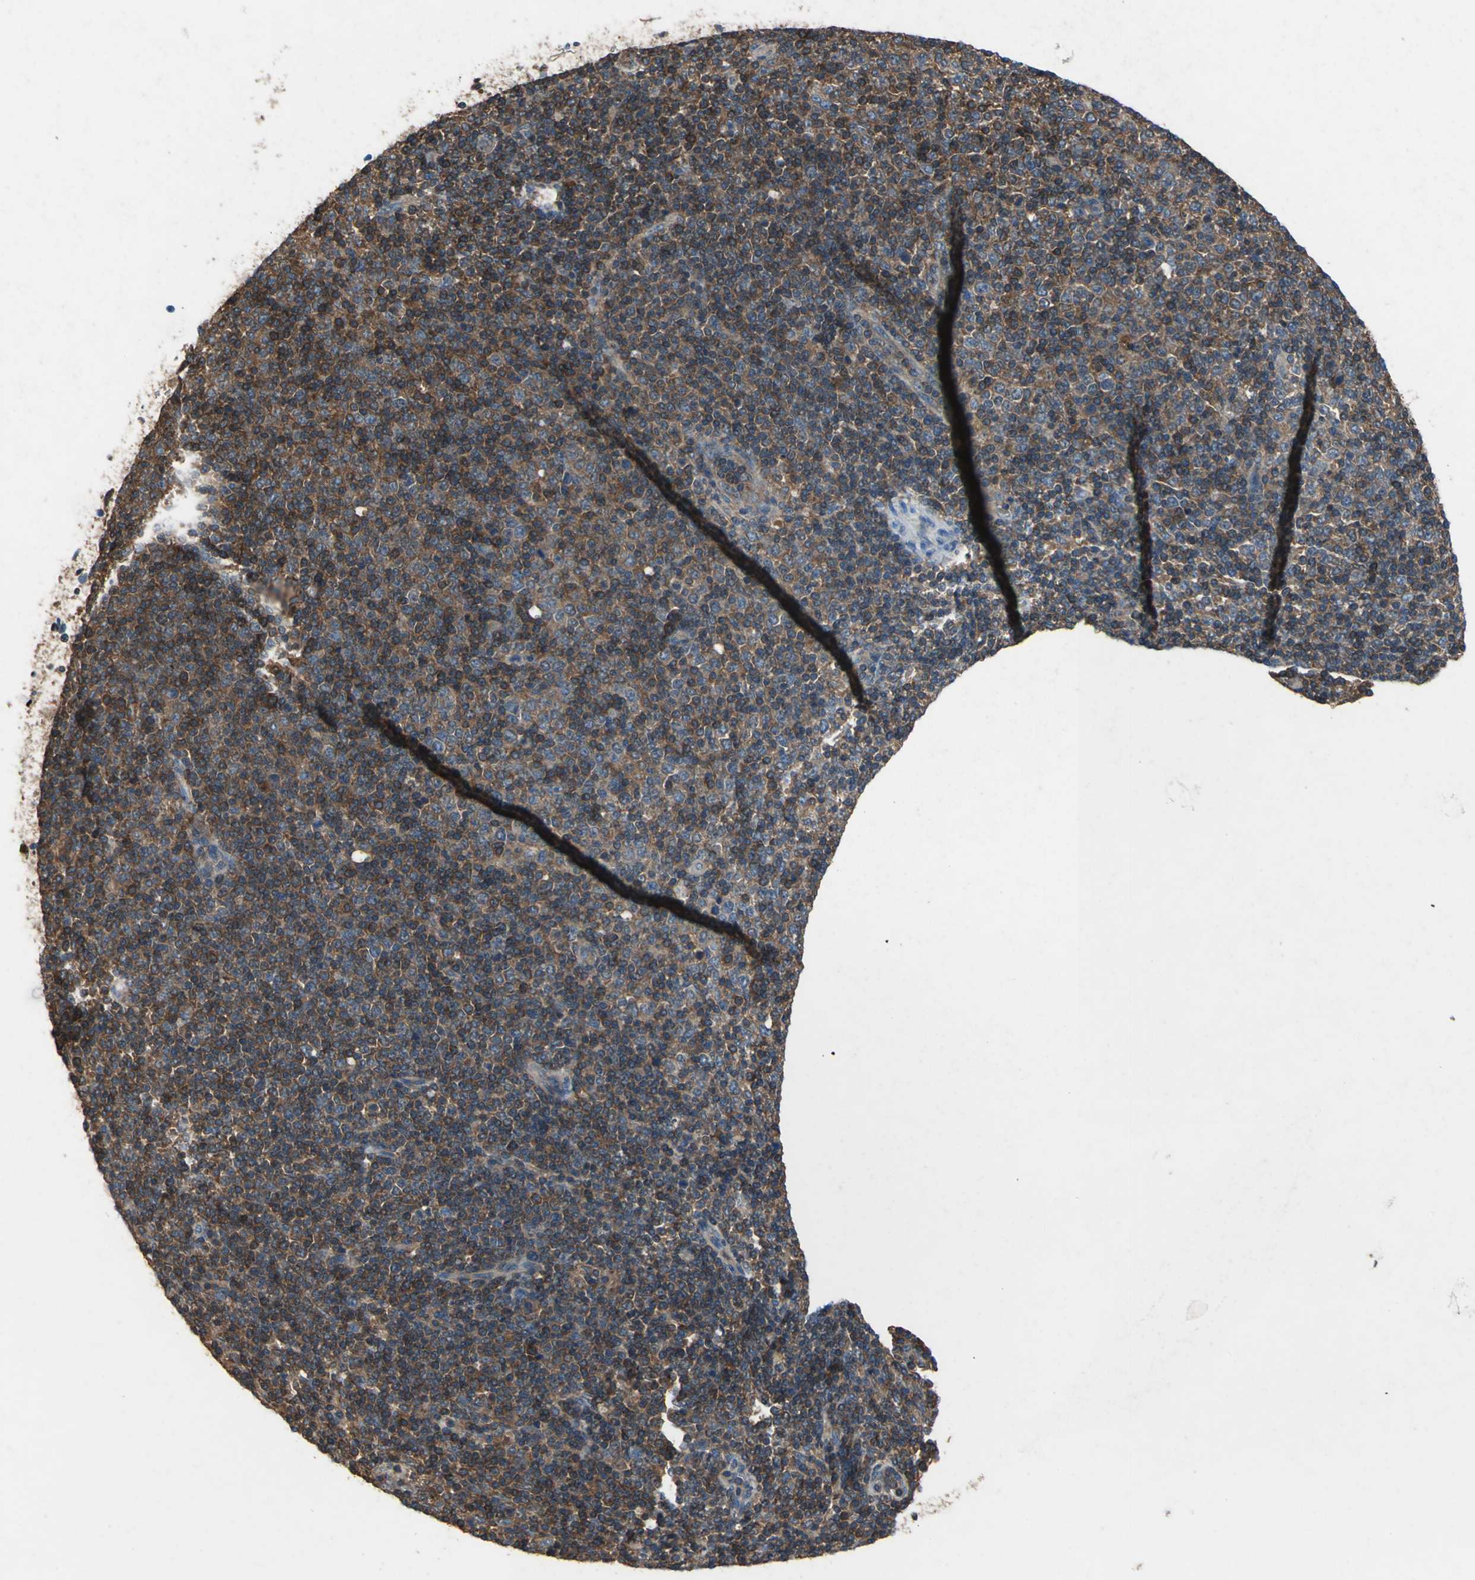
{"staining": {"intensity": "strong", "quantity": ">75%", "location": "cytoplasmic/membranous"}, "tissue": "lymphoma", "cell_type": "Tumor cells", "image_type": "cancer", "snomed": [{"axis": "morphology", "description": "Malignant lymphoma, non-Hodgkin's type, Low grade"}, {"axis": "topography", "description": "Lymph node"}], "caption": "Immunohistochemical staining of human low-grade malignant lymphoma, non-Hodgkin's type displays strong cytoplasmic/membranous protein positivity in approximately >75% of tumor cells.", "gene": "CAPN1", "patient": {"sex": "male", "age": 70}}